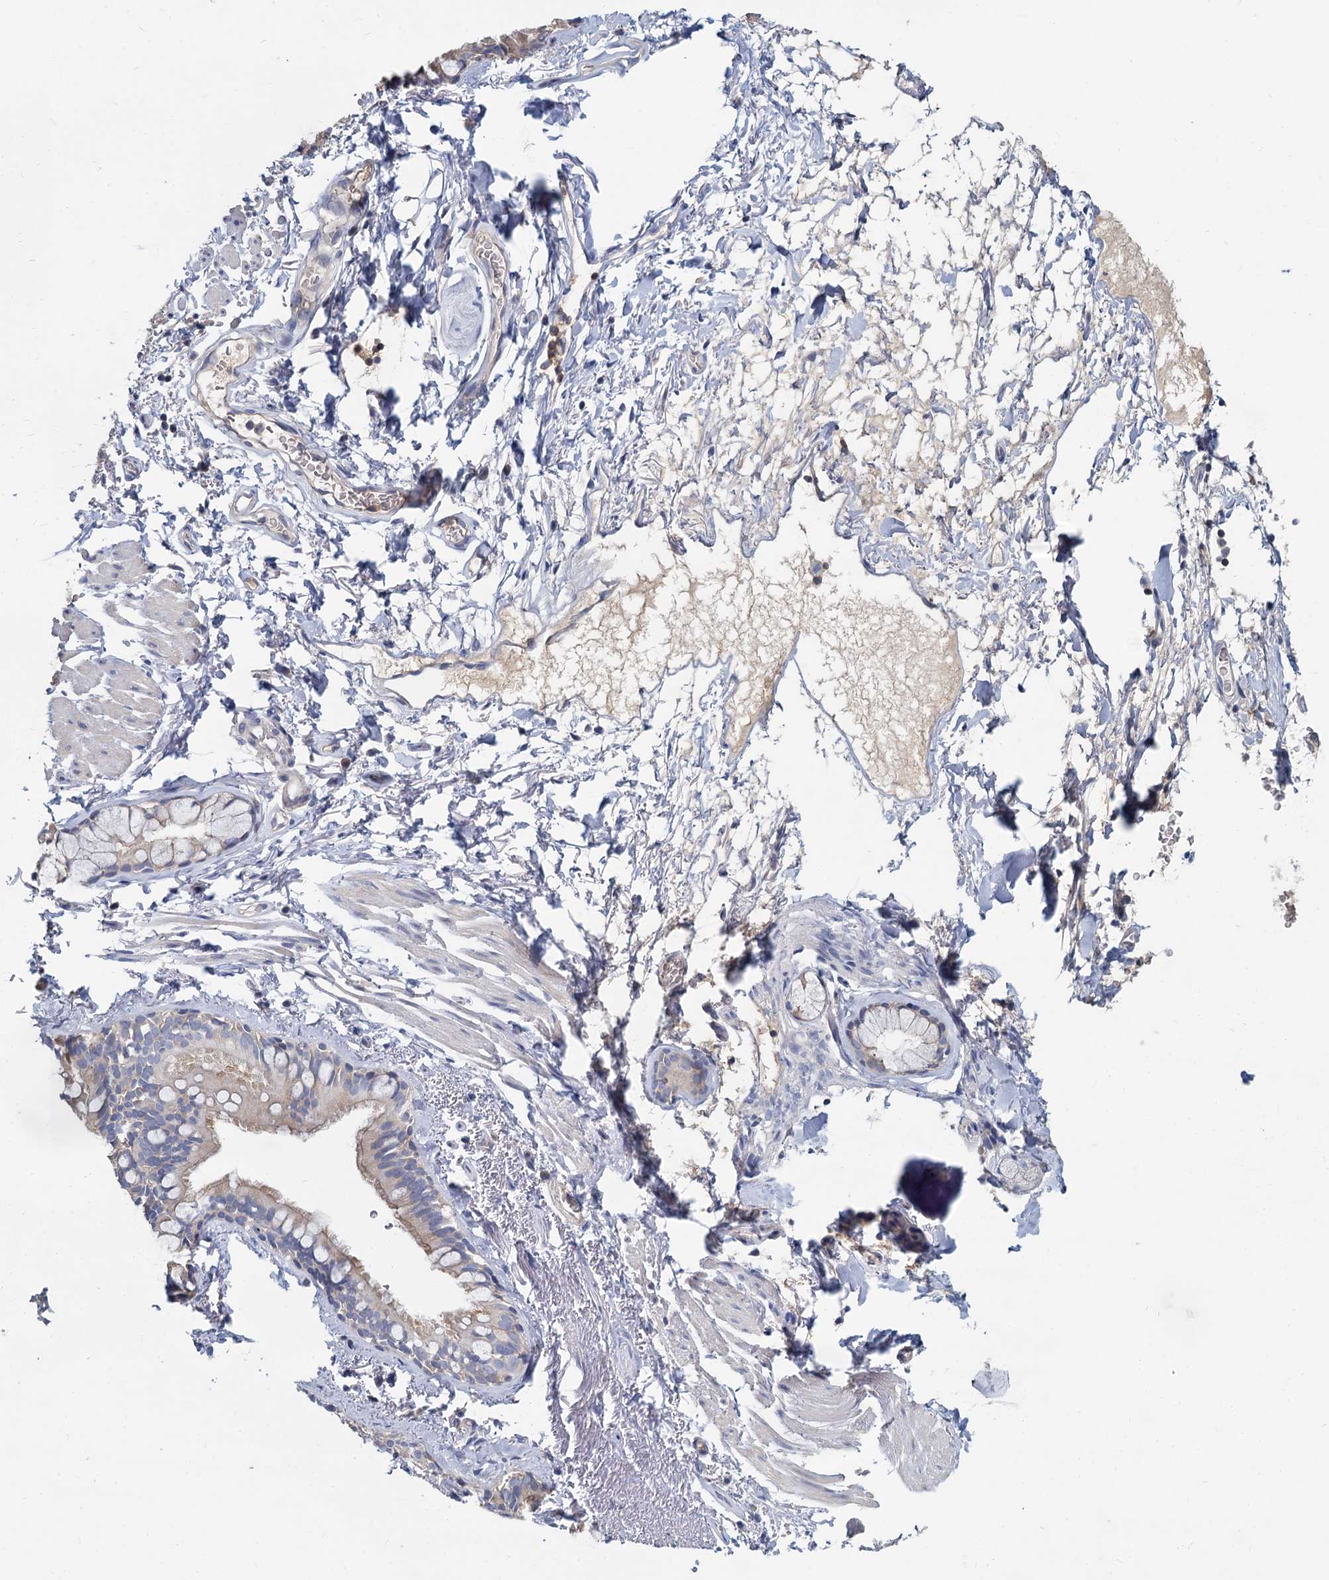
{"staining": {"intensity": "negative", "quantity": "none", "location": "none"}, "tissue": "adipose tissue", "cell_type": "Adipocytes", "image_type": "normal", "snomed": [{"axis": "morphology", "description": "Normal tissue, NOS"}, {"axis": "topography", "description": "Lymph node"}, {"axis": "topography", "description": "Bronchus"}], "caption": "An IHC histopathology image of unremarkable adipose tissue is shown. There is no staining in adipocytes of adipose tissue.", "gene": "ACSM3", "patient": {"sex": "male", "age": 63}}